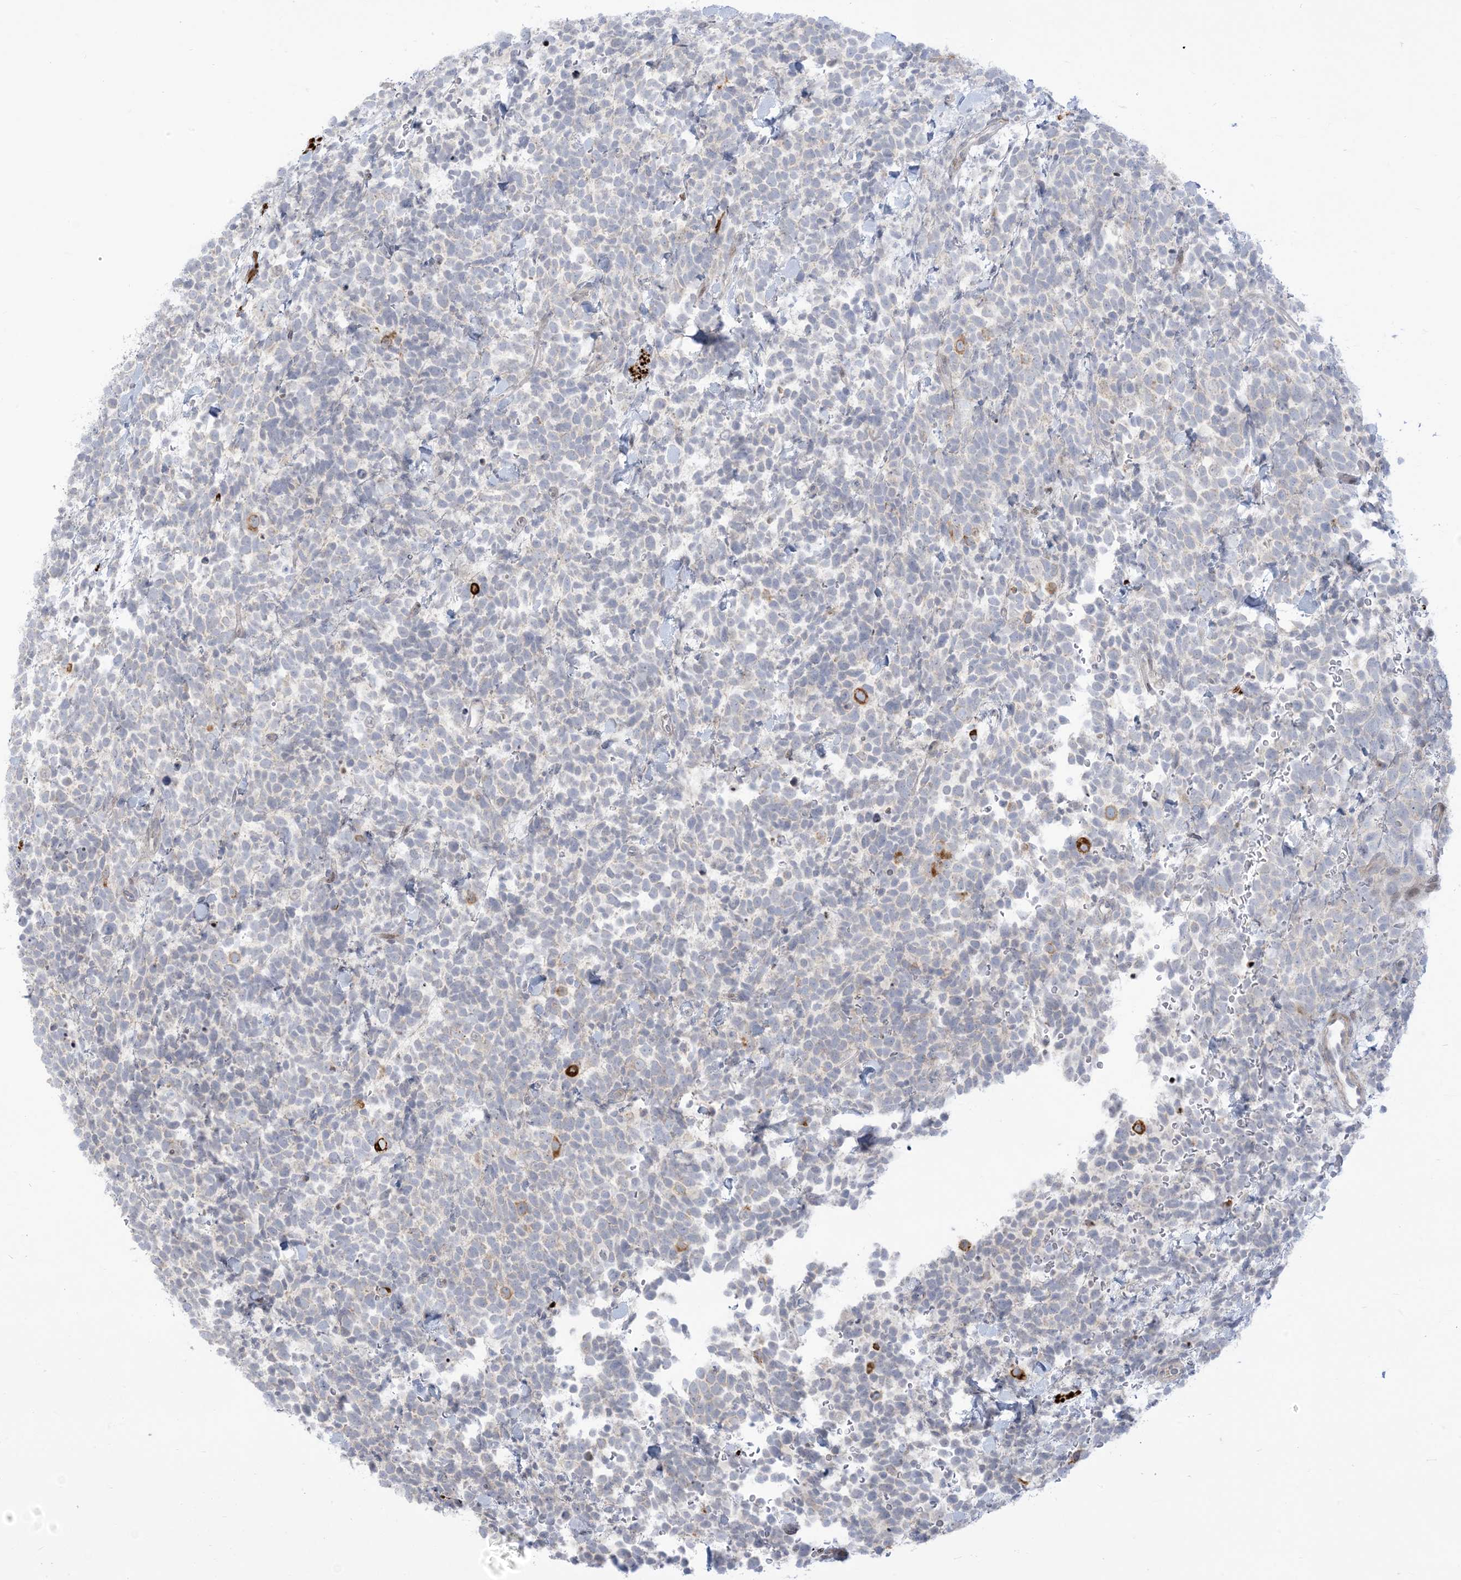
{"staining": {"intensity": "negative", "quantity": "none", "location": "none"}, "tissue": "urothelial cancer", "cell_type": "Tumor cells", "image_type": "cancer", "snomed": [{"axis": "morphology", "description": "Urothelial carcinoma, High grade"}, {"axis": "topography", "description": "Urinary bladder"}], "caption": "Human urothelial carcinoma (high-grade) stained for a protein using immunohistochemistry (IHC) displays no expression in tumor cells.", "gene": "AFTPH", "patient": {"sex": "female", "age": 82}}